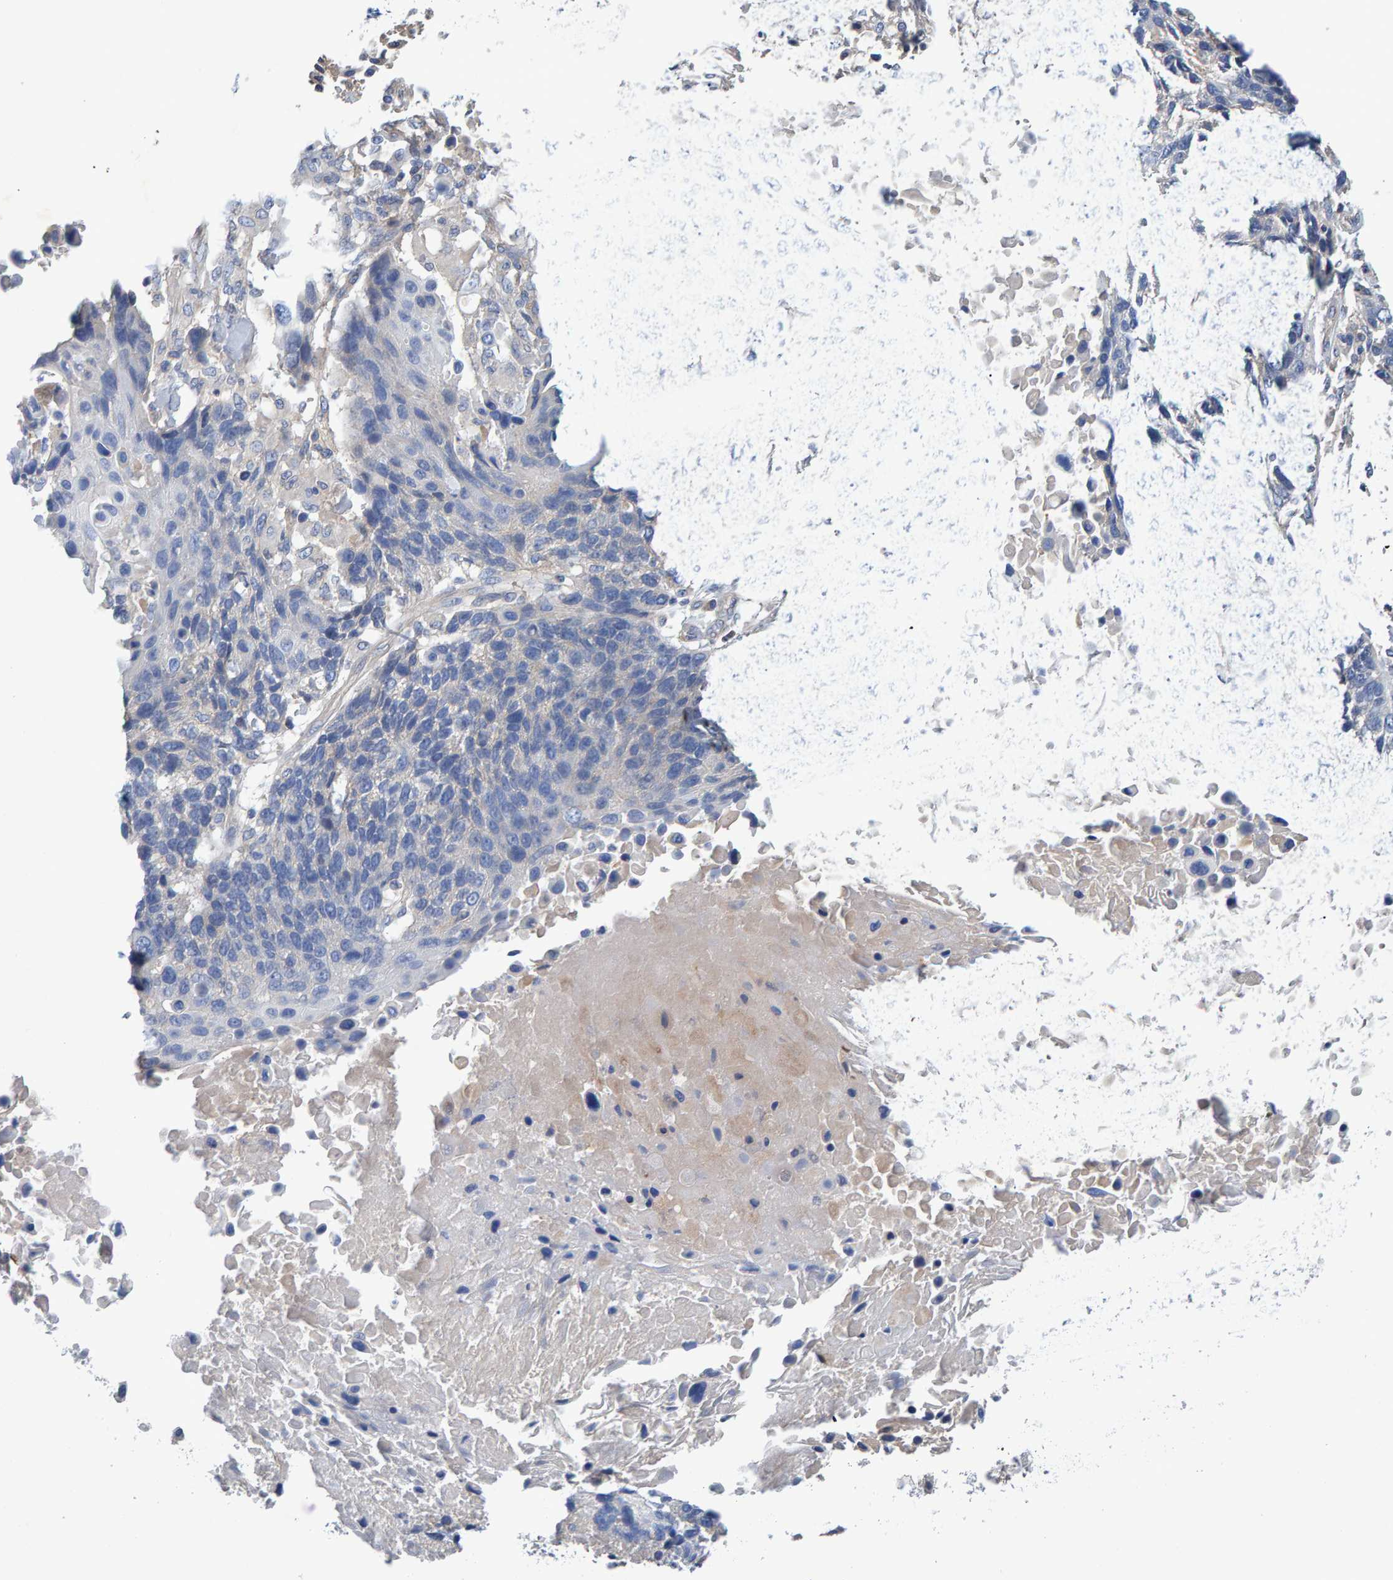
{"staining": {"intensity": "negative", "quantity": "none", "location": "none"}, "tissue": "lung cancer", "cell_type": "Tumor cells", "image_type": "cancer", "snomed": [{"axis": "morphology", "description": "Squamous cell carcinoma, NOS"}, {"axis": "topography", "description": "Lung"}], "caption": "Micrograph shows no protein staining in tumor cells of lung squamous cell carcinoma tissue. The staining was performed using DAB (3,3'-diaminobenzidine) to visualize the protein expression in brown, while the nuclei were stained in blue with hematoxylin (Magnification: 20x).", "gene": "EFR3A", "patient": {"sex": "male", "age": 65}}